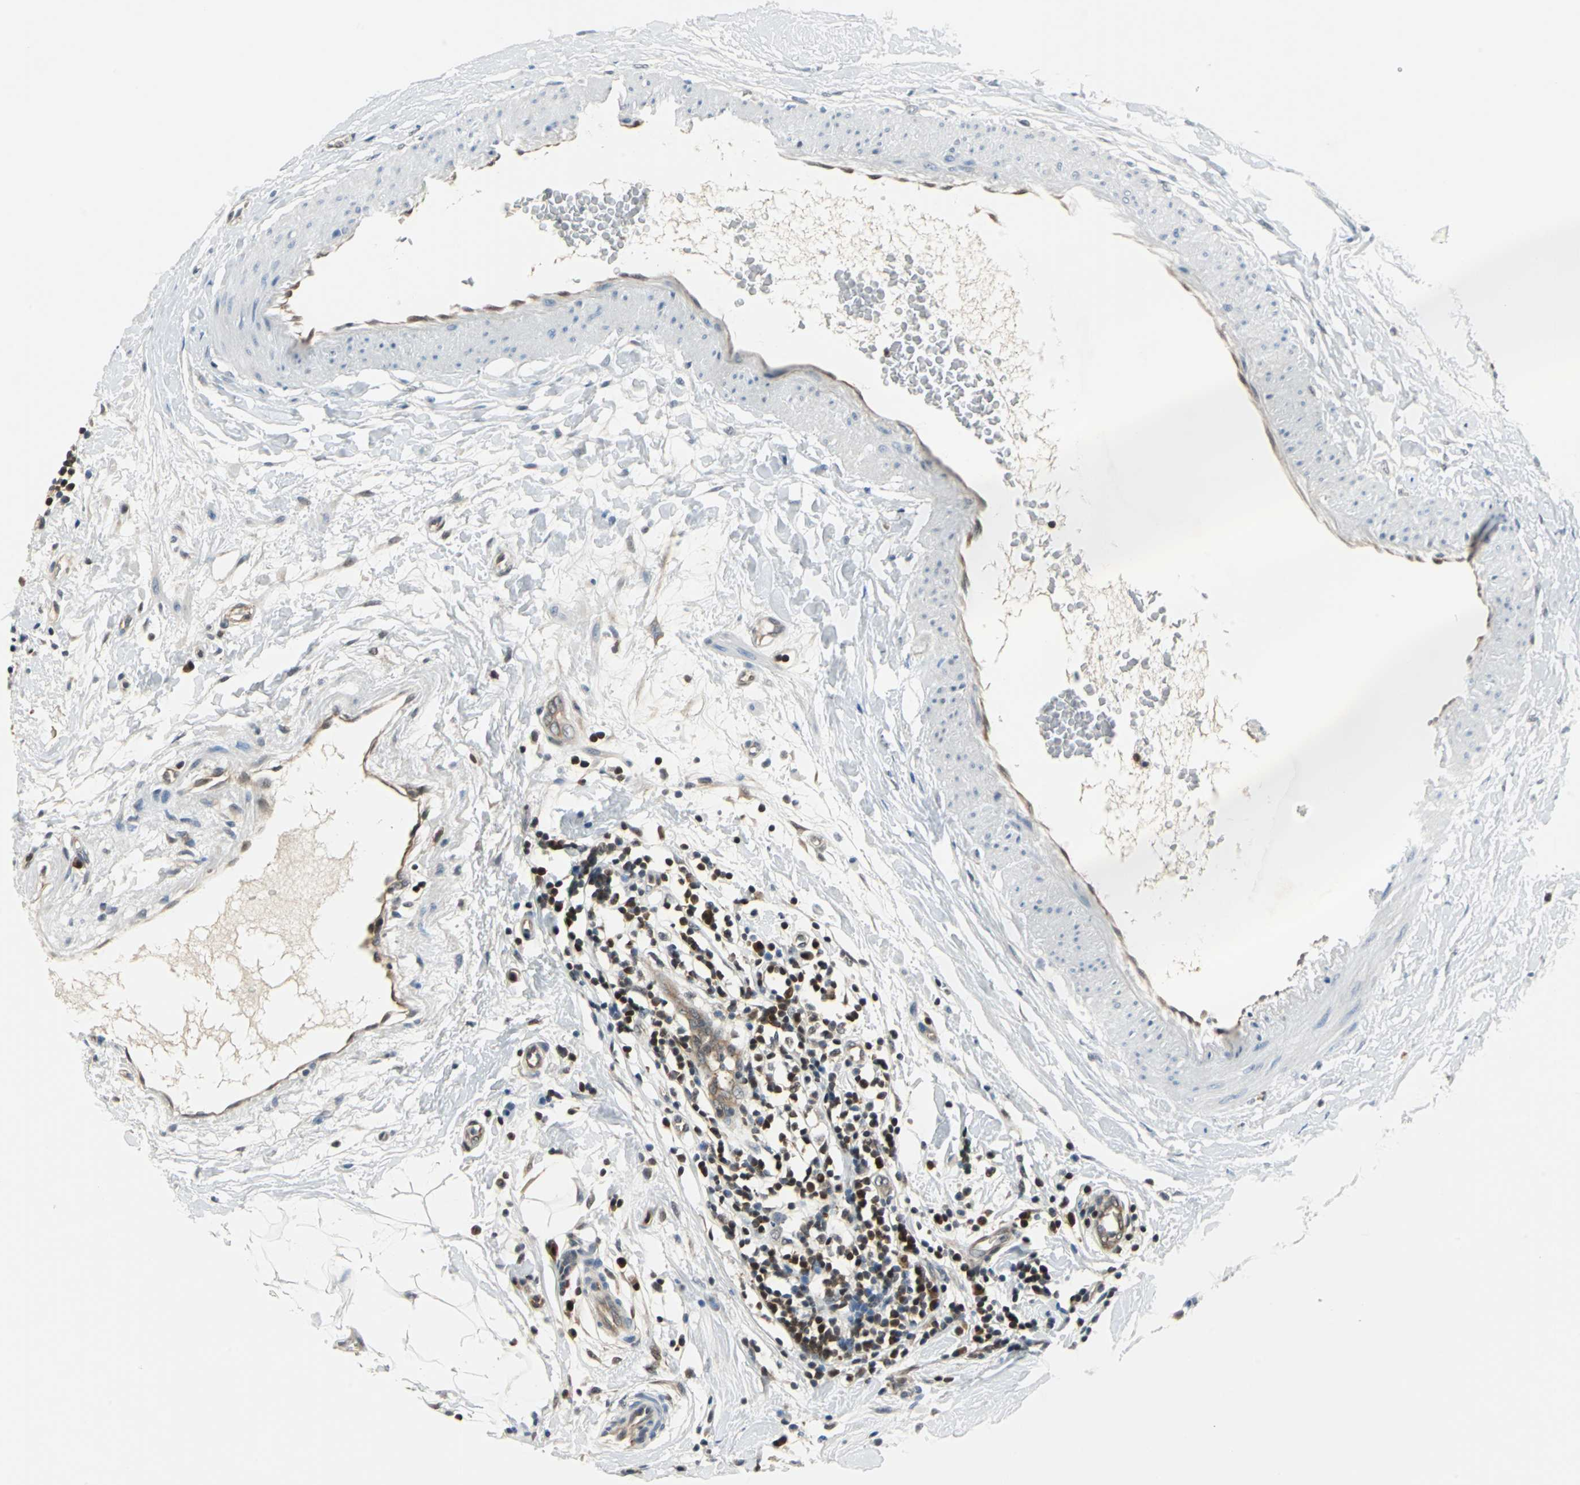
{"staining": {"intensity": "weak", "quantity": "25%-75%", "location": "cytoplasmic/membranous"}, "tissue": "breast cancer", "cell_type": "Tumor cells", "image_type": "cancer", "snomed": [{"axis": "morphology", "description": "Duct carcinoma"}, {"axis": "topography", "description": "Breast"}], "caption": "Human breast cancer stained with a protein marker demonstrates weak staining in tumor cells.", "gene": "PSME1", "patient": {"sex": "female", "age": 40}}